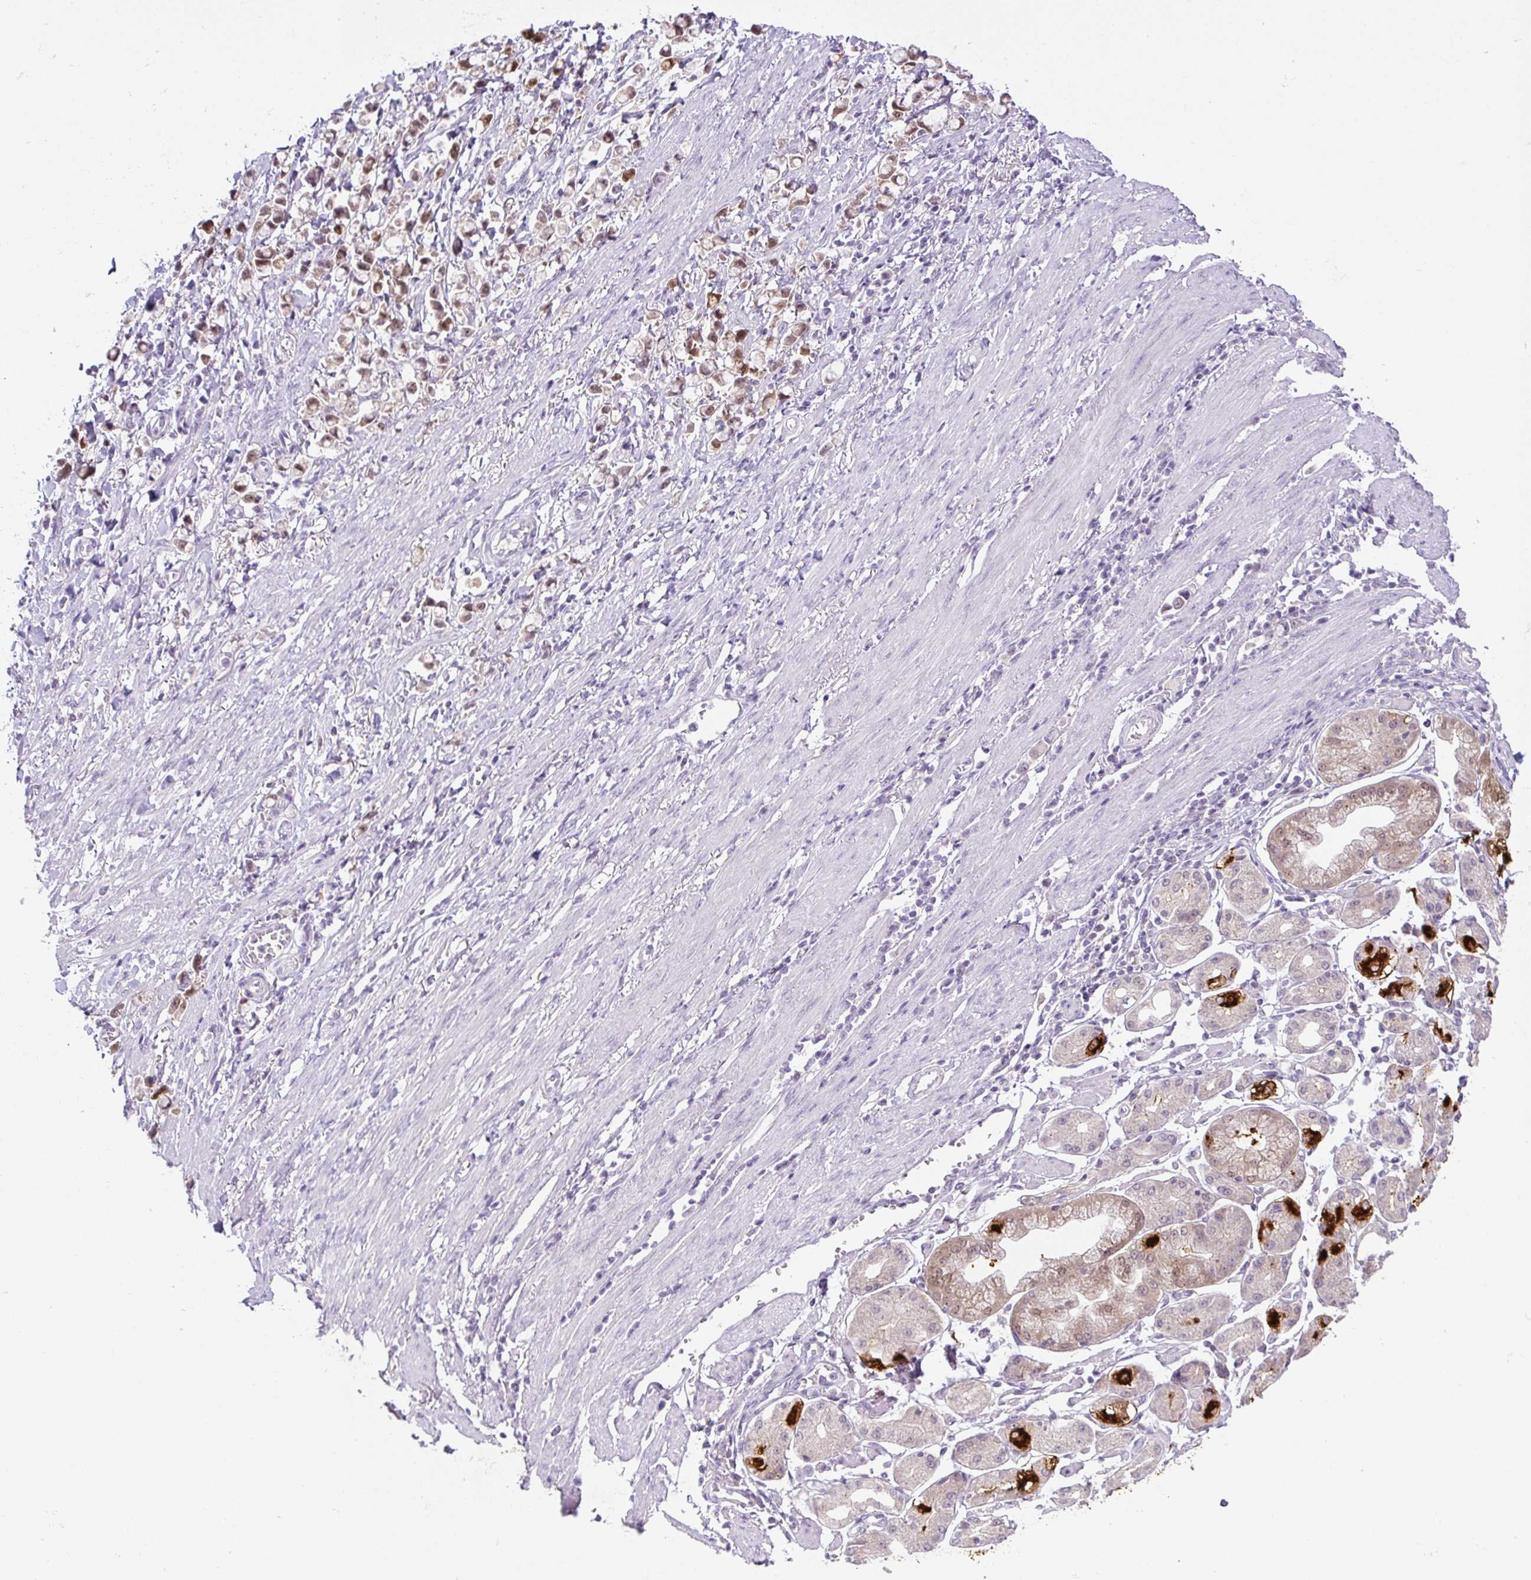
{"staining": {"intensity": "moderate", "quantity": "25%-75%", "location": "cytoplasmic/membranous,nuclear"}, "tissue": "stomach cancer", "cell_type": "Tumor cells", "image_type": "cancer", "snomed": [{"axis": "morphology", "description": "Adenocarcinoma, NOS"}, {"axis": "topography", "description": "Stomach"}], "caption": "Immunohistochemistry (IHC) (DAB (3,3'-diaminobenzidine)) staining of stomach cancer (adenocarcinoma) reveals moderate cytoplasmic/membranous and nuclear protein expression in approximately 25%-75% of tumor cells. Using DAB (brown) and hematoxylin (blue) stains, captured at high magnification using brightfield microscopy.", "gene": "CMPK1", "patient": {"sex": "female", "age": 81}}